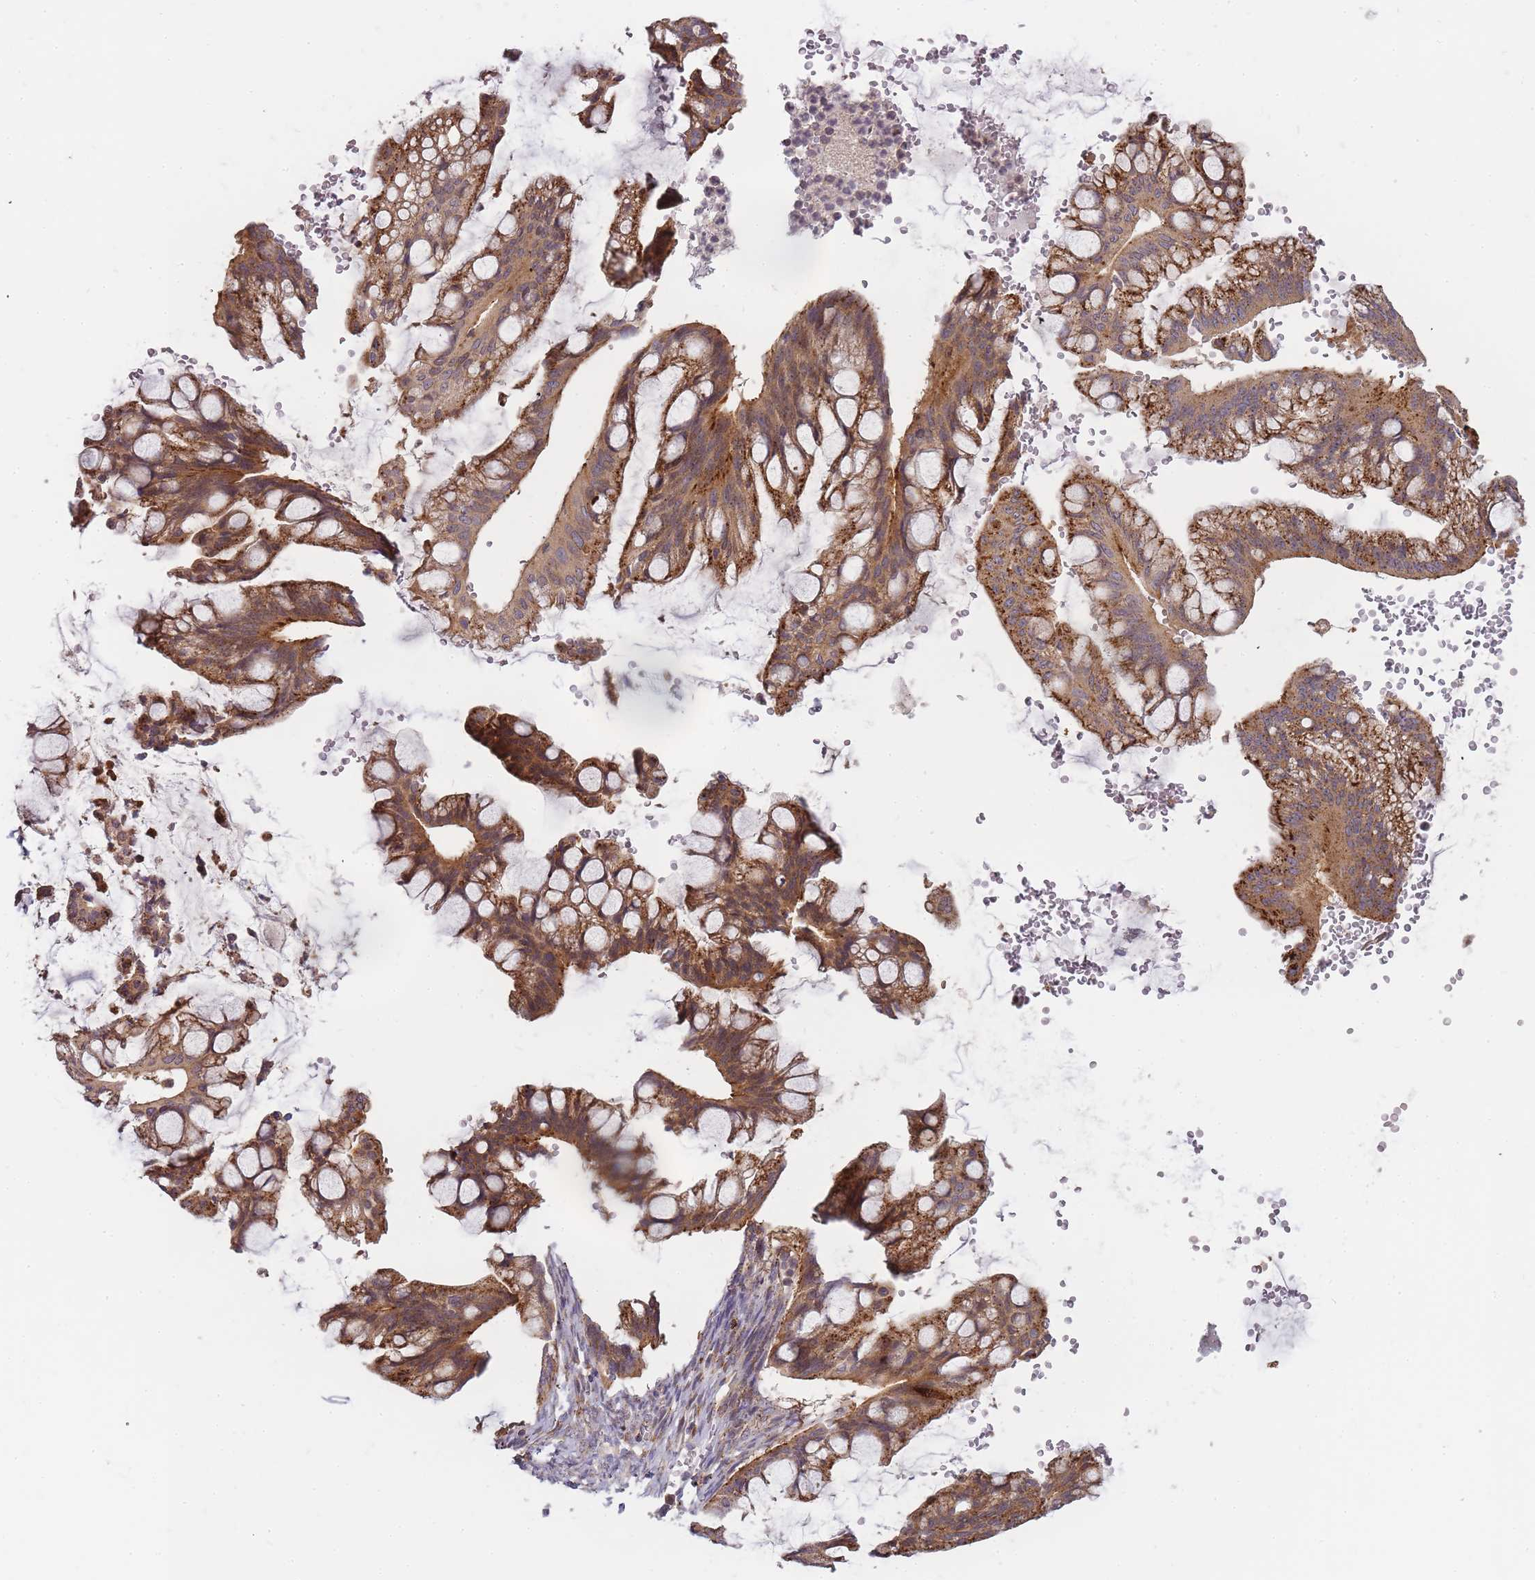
{"staining": {"intensity": "moderate", "quantity": ">75%", "location": "cytoplasmic/membranous"}, "tissue": "ovarian cancer", "cell_type": "Tumor cells", "image_type": "cancer", "snomed": [{"axis": "morphology", "description": "Cystadenocarcinoma, mucinous, NOS"}, {"axis": "topography", "description": "Ovary"}], "caption": "Protein staining reveals moderate cytoplasmic/membranous staining in about >75% of tumor cells in ovarian mucinous cystadenocarcinoma. The staining was performed using DAB (3,3'-diaminobenzidine) to visualize the protein expression in brown, while the nuclei were stained in blue with hematoxylin (Magnification: 20x).", "gene": "ATG5", "patient": {"sex": "female", "age": 73}}